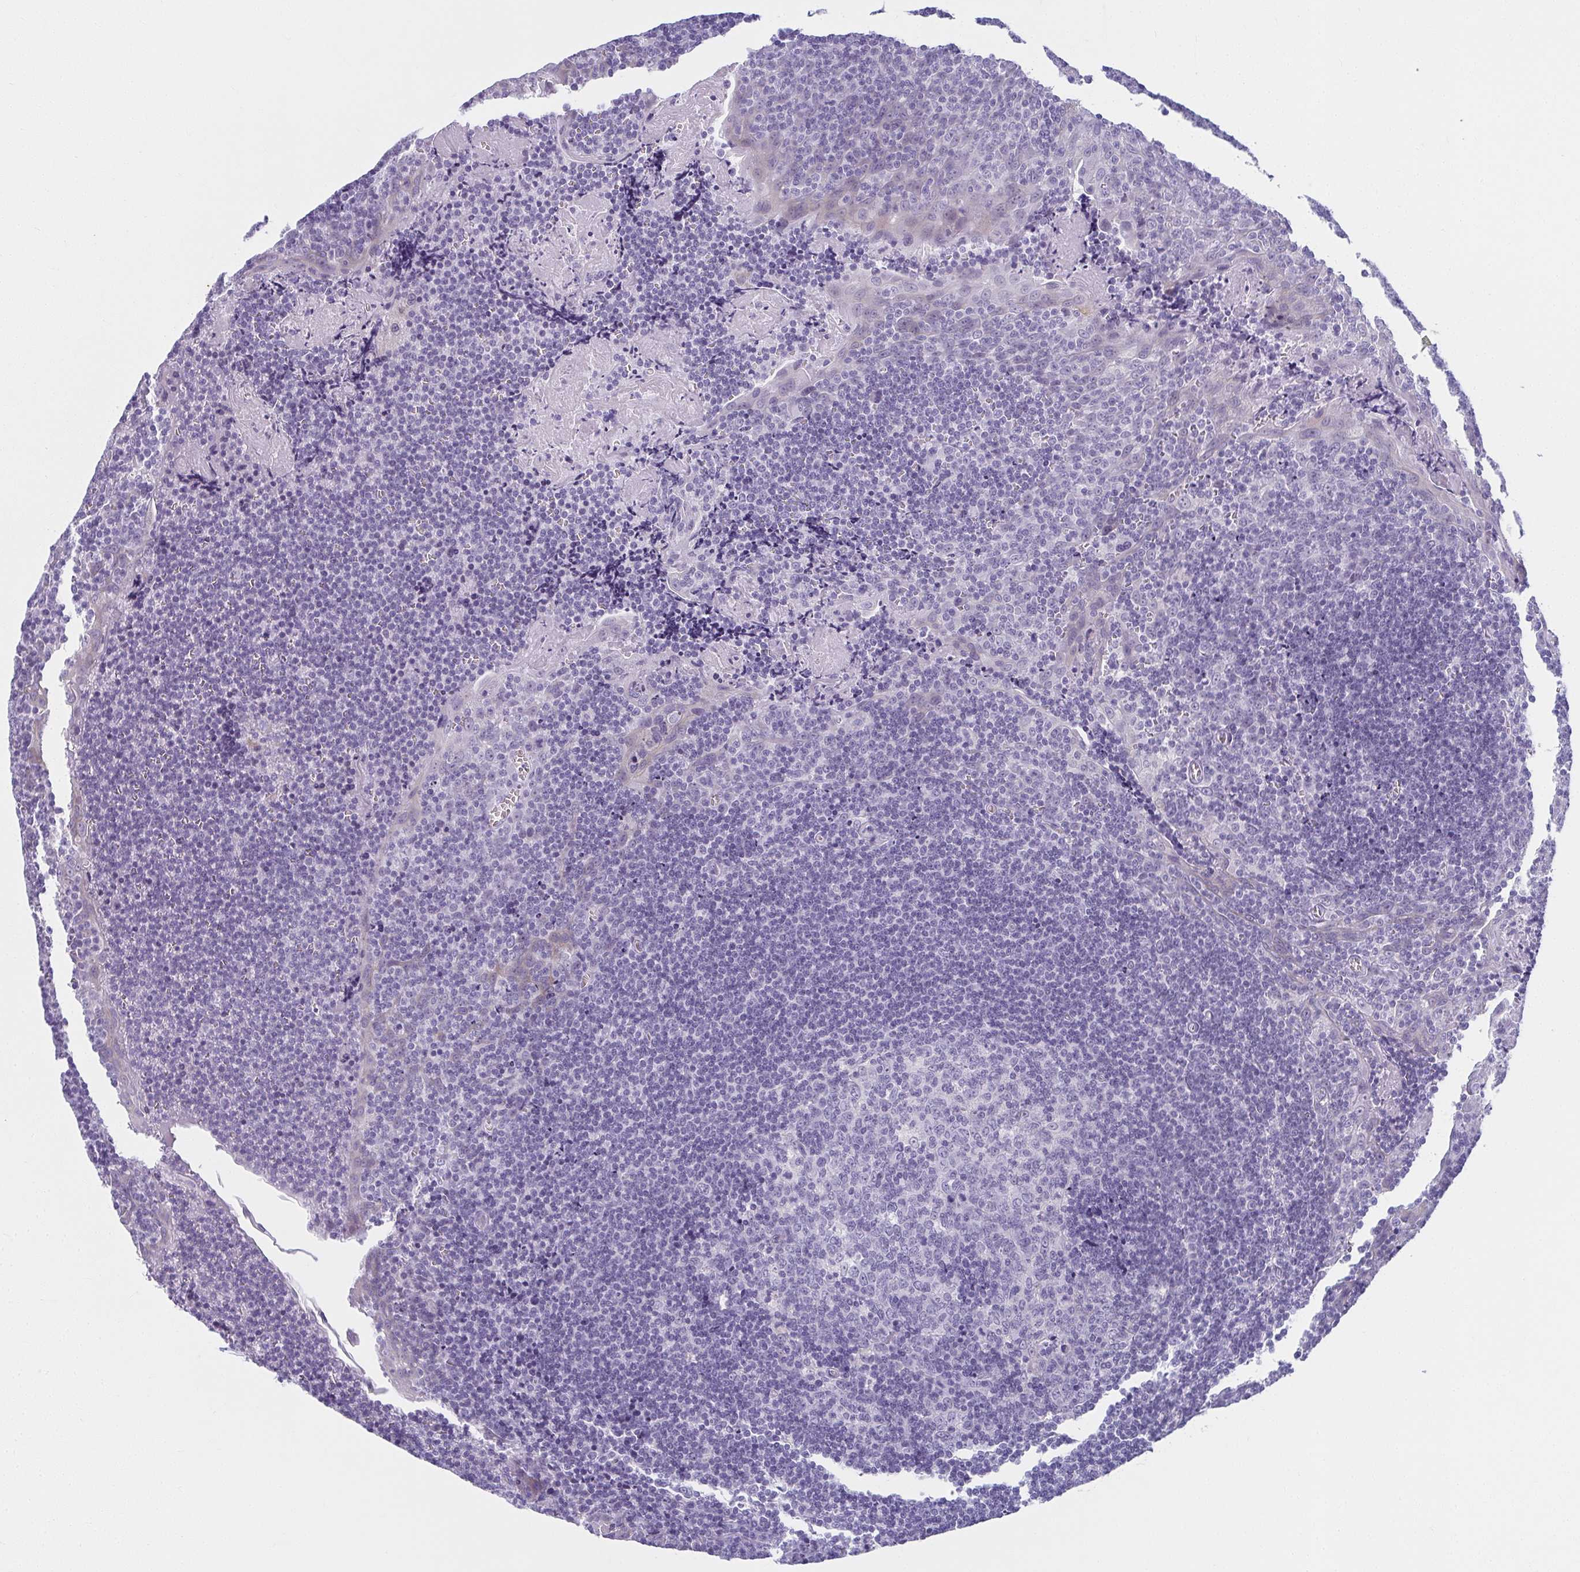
{"staining": {"intensity": "negative", "quantity": "none", "location": "none"}, "tissue": "tonsil", "cell_type": "Germinal center cells", "image_type": "normal", "snomed": [{"axis": "morphology", "description": "Normal tissue, NOS"}, {"axis": "morphology", "description": "Inflammation, NOS"}, {"axis": "topography", "description": "Tonsil"}], "caption": "IHC photomicrograph of benign tonsil: tonsil stained with DAB (3,3'-diaminobenzidine) reveals no significant protein staining in germinal center cells.", "gene": "MOBP", "patient": {"sex": "female", "age": 31}}